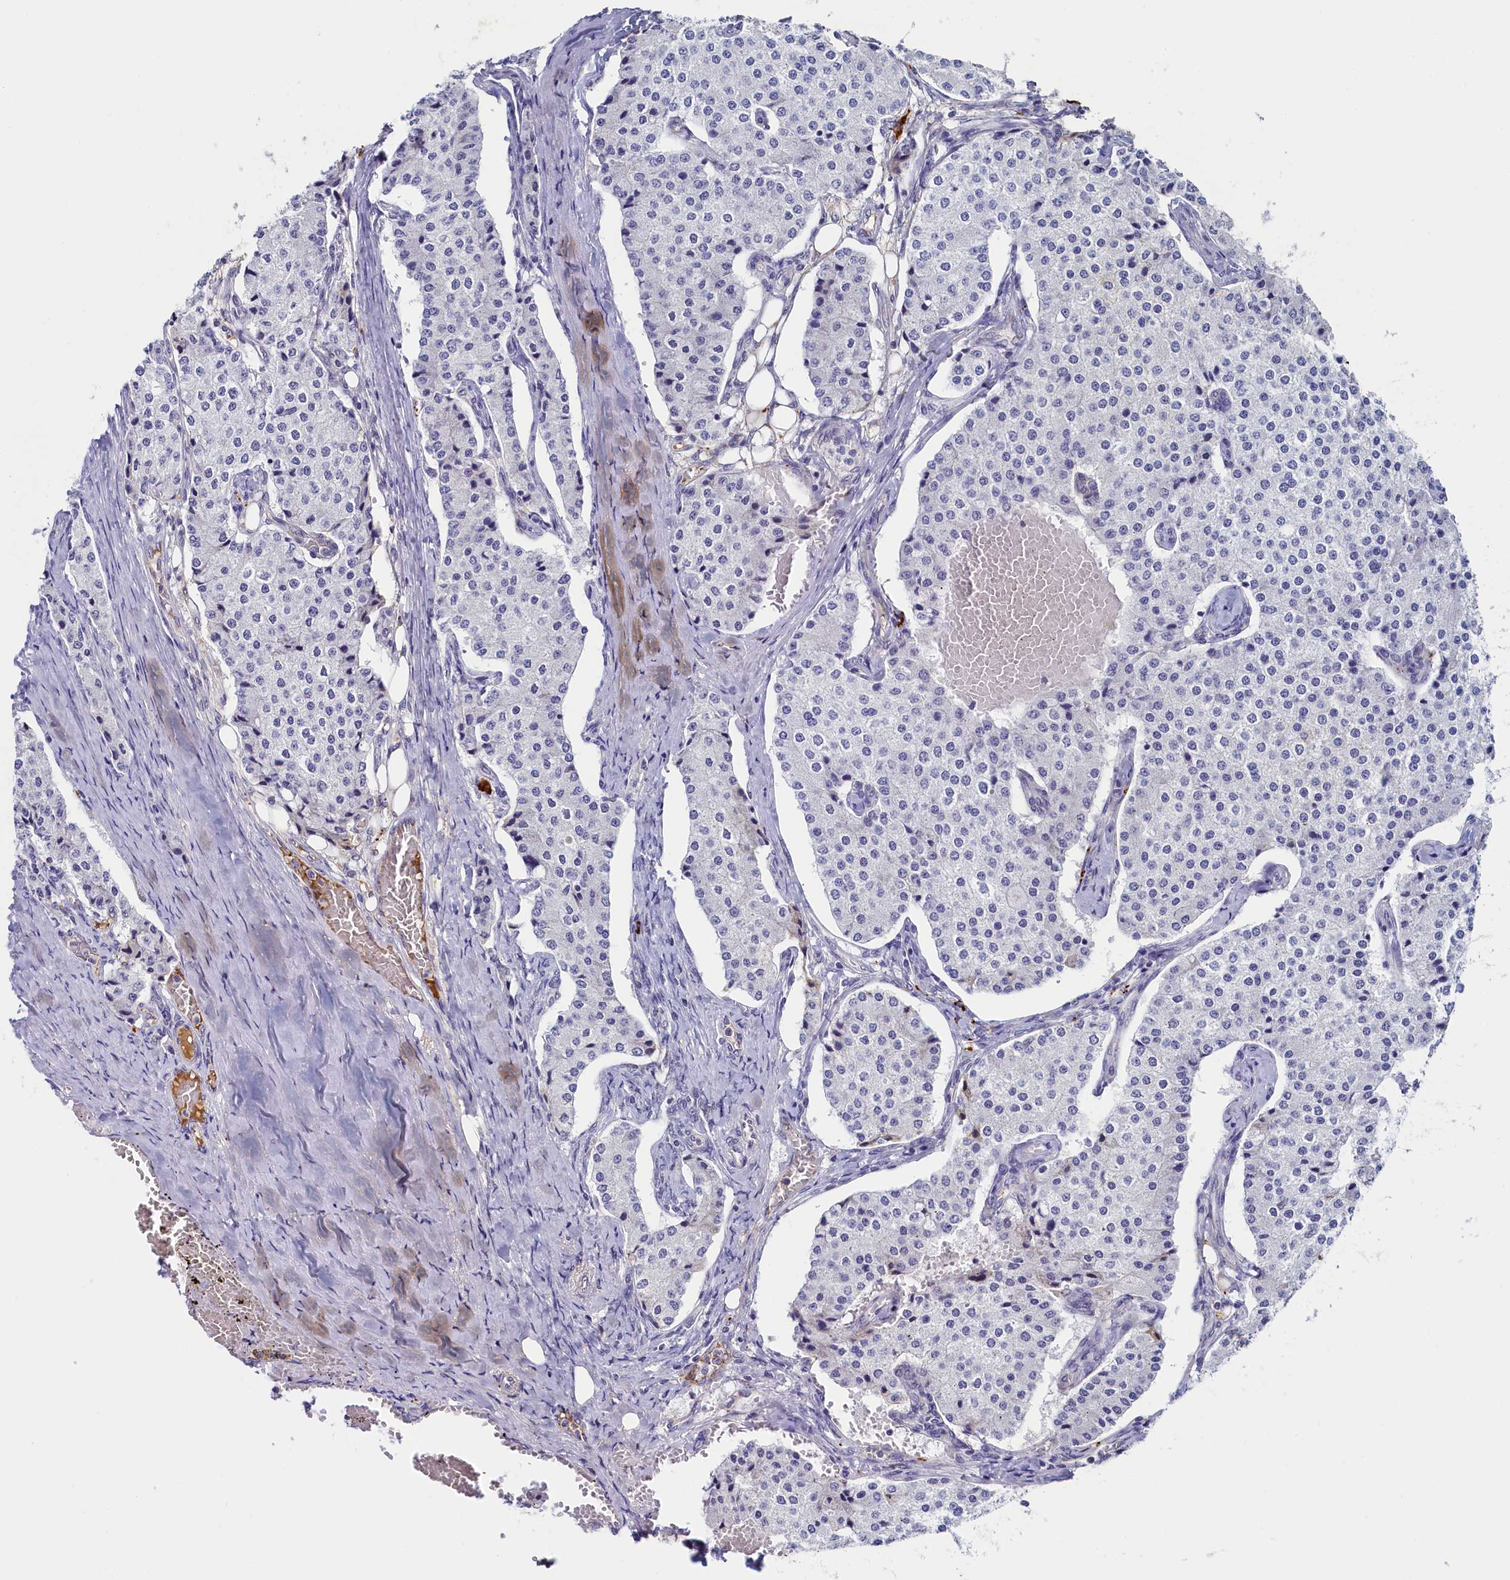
{"staining": {"intensity": "negative", "quantity": "none", "location": "none"}, "tissue": "carcinoid", "cell_type": "Tumor cells", "image_type": "cancer", "snomed": [{"axis": "morphology", "description": "Carcinoid, malignant, NOS"}, {"axis": "topography", "description": "Colon"}], "caption": "Carcinoid was stained to show a protein in brown. There is no significant staining in tumor cells.", "gene": "INTS14", "patient": {"sex": "female", "age": 52}}